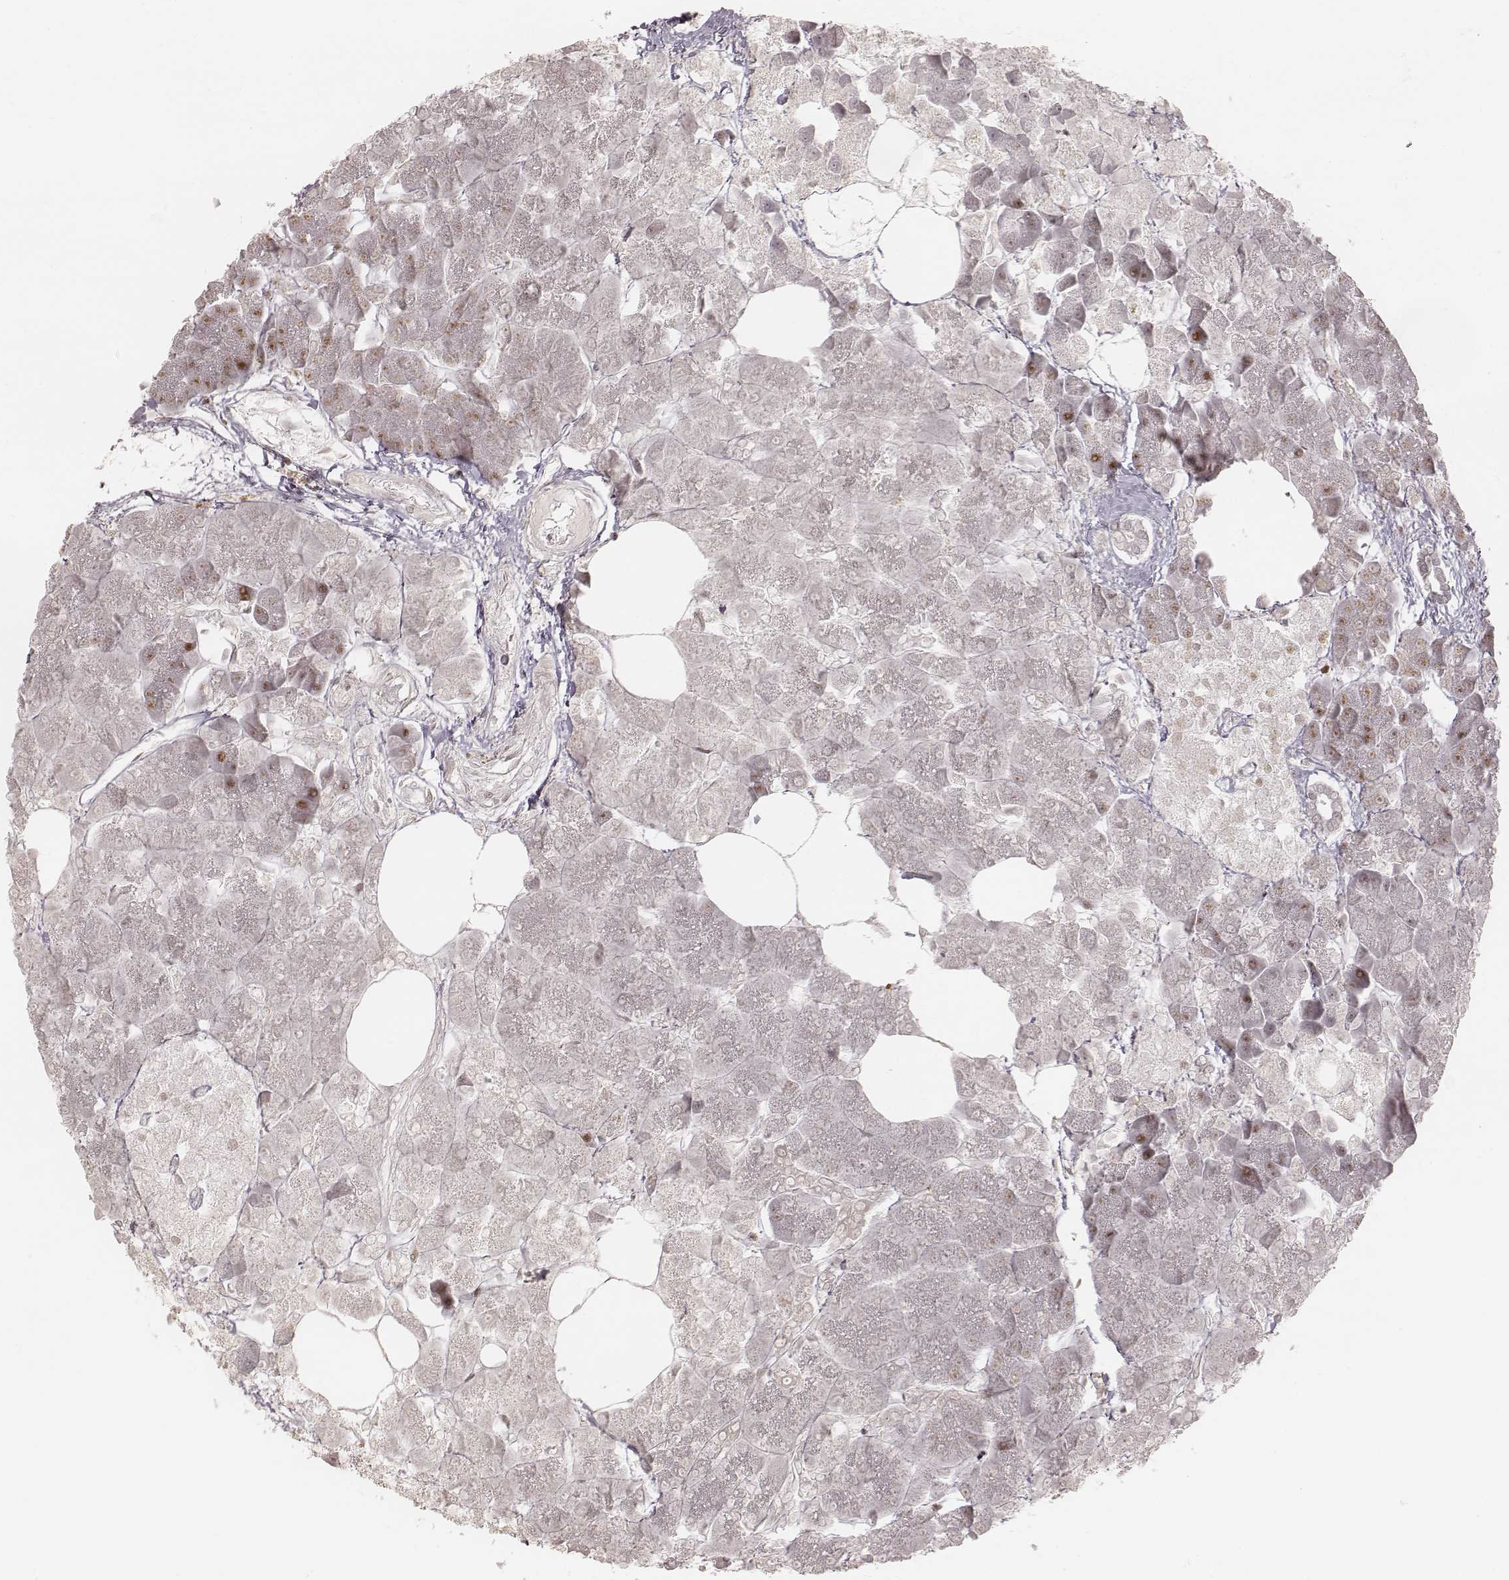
{"staining": {"intensity": "moderate", "quantity": ">75%", "location": "nuclear"}, "tissue": "pancreas", "cell_type": "Exocrine glandular cells", "image_type": "normal", "snomed": [{"axis": "morphology", "description": "Normal tissue, NOS"}, {"axis": "topography", "description": "Adipose tissue"}, {"axis": "topography", "description": "Pancreas"}, {"axis": "topography", "description": "Peripheral nerve tissue"}], "caption": "Immunohistochemical staining of unremarkable pancreas exhibits medium levels of moderate nuclear staining in about >75% of exocrine glandular cells. (IHC, brightfield microscopy, high magnification).", "gene": "HNRNPC", "patient": {"sex": "female", "age": 58}}